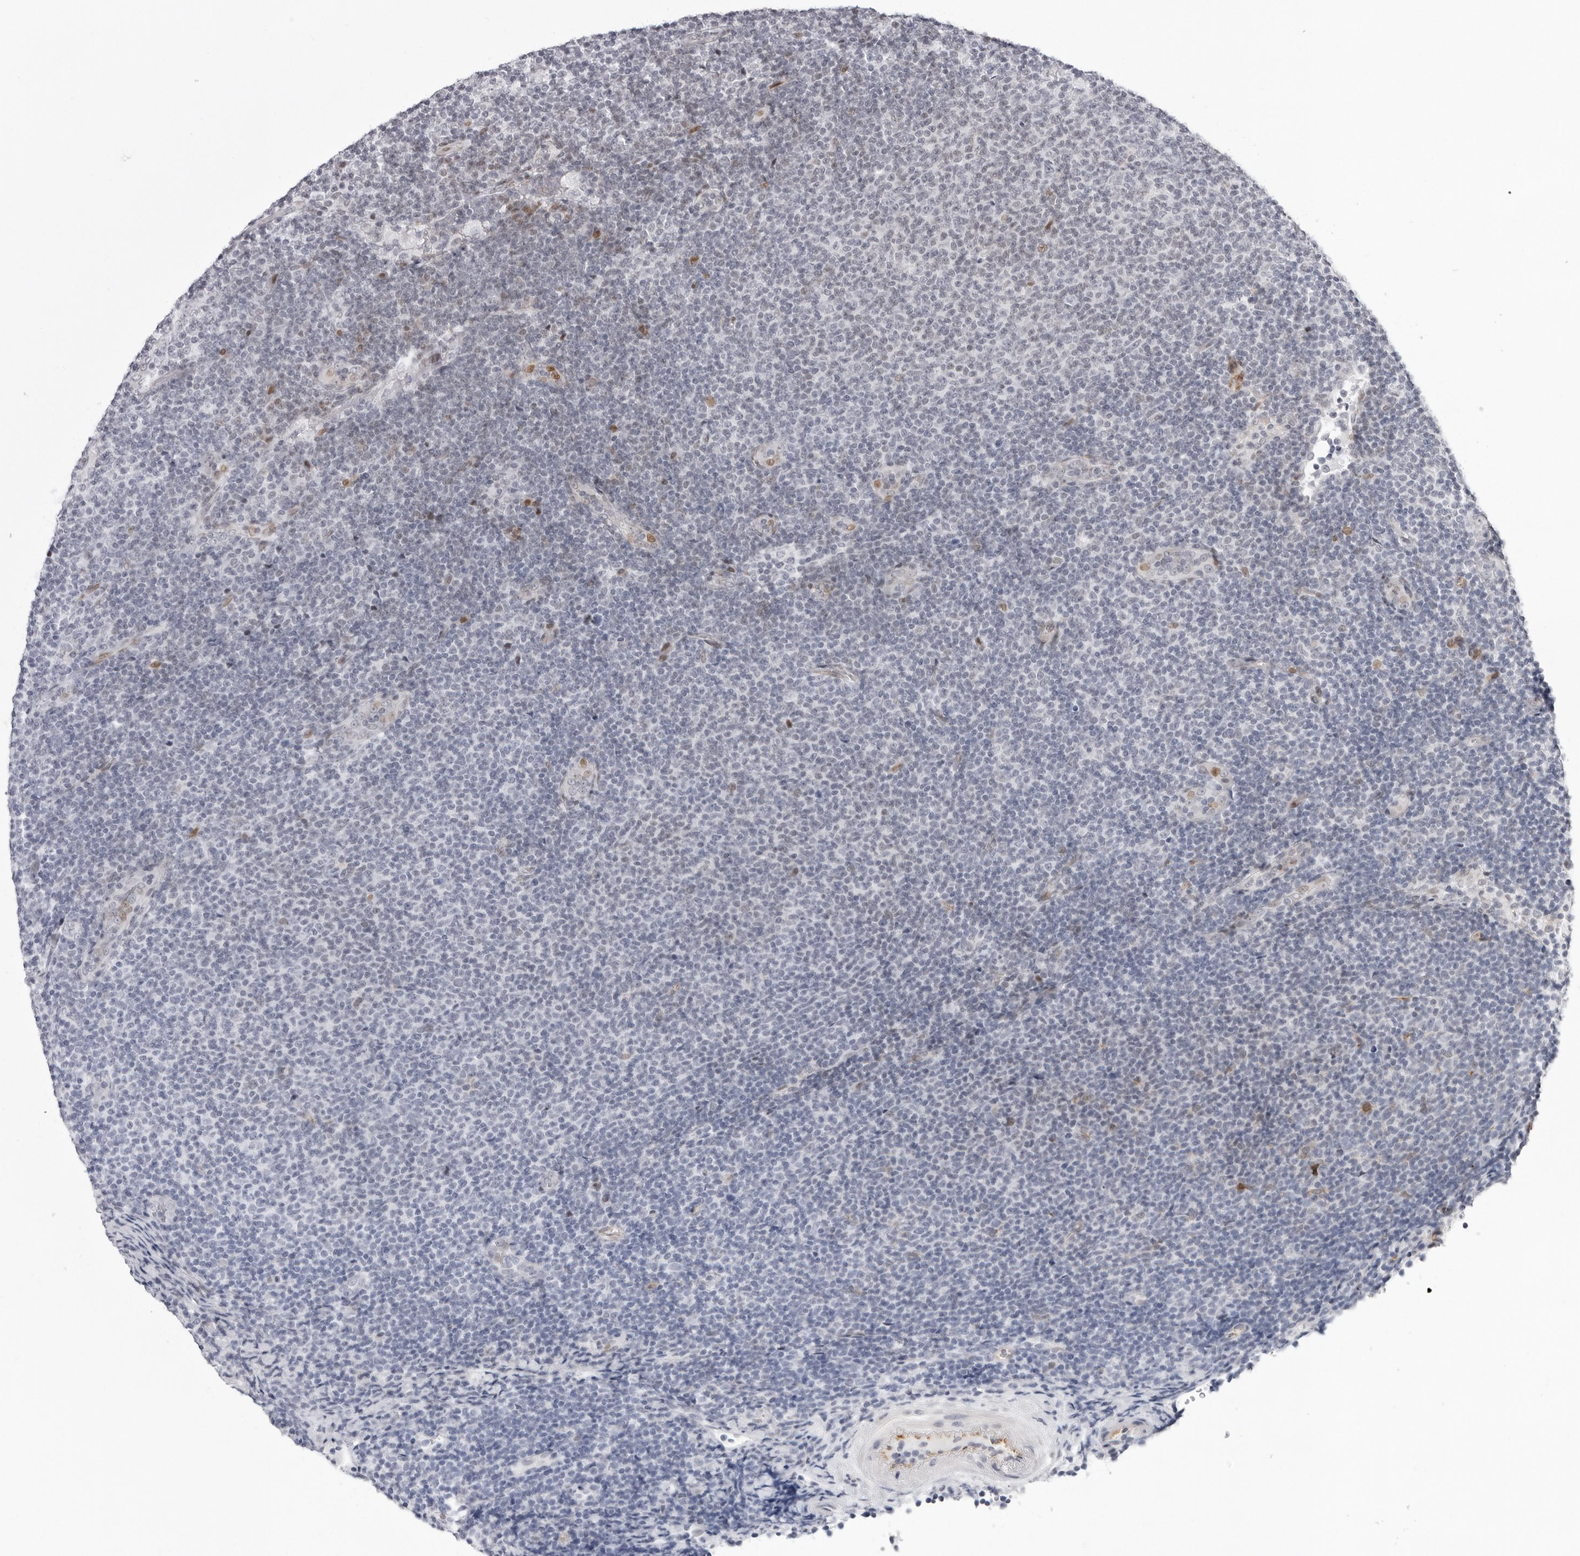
{"staining": {"intensity": "negative", "quantity": "none", "location": "none"}, "tissue": "lymphoma", "cell_type": "Tumor cells", "image_type": "cancer", "snomed": [{"axis": "morphology", "description": "Malignant lymphoma, non-Hodgkin's type, Low grade"}, {"axis": "topography", "description": "Lymph node"}], "caption": "Tumor cells show no significant staining in lymphoma.", "gene": "NTPCR", "patient": {"sex": "male", "age": 66}}